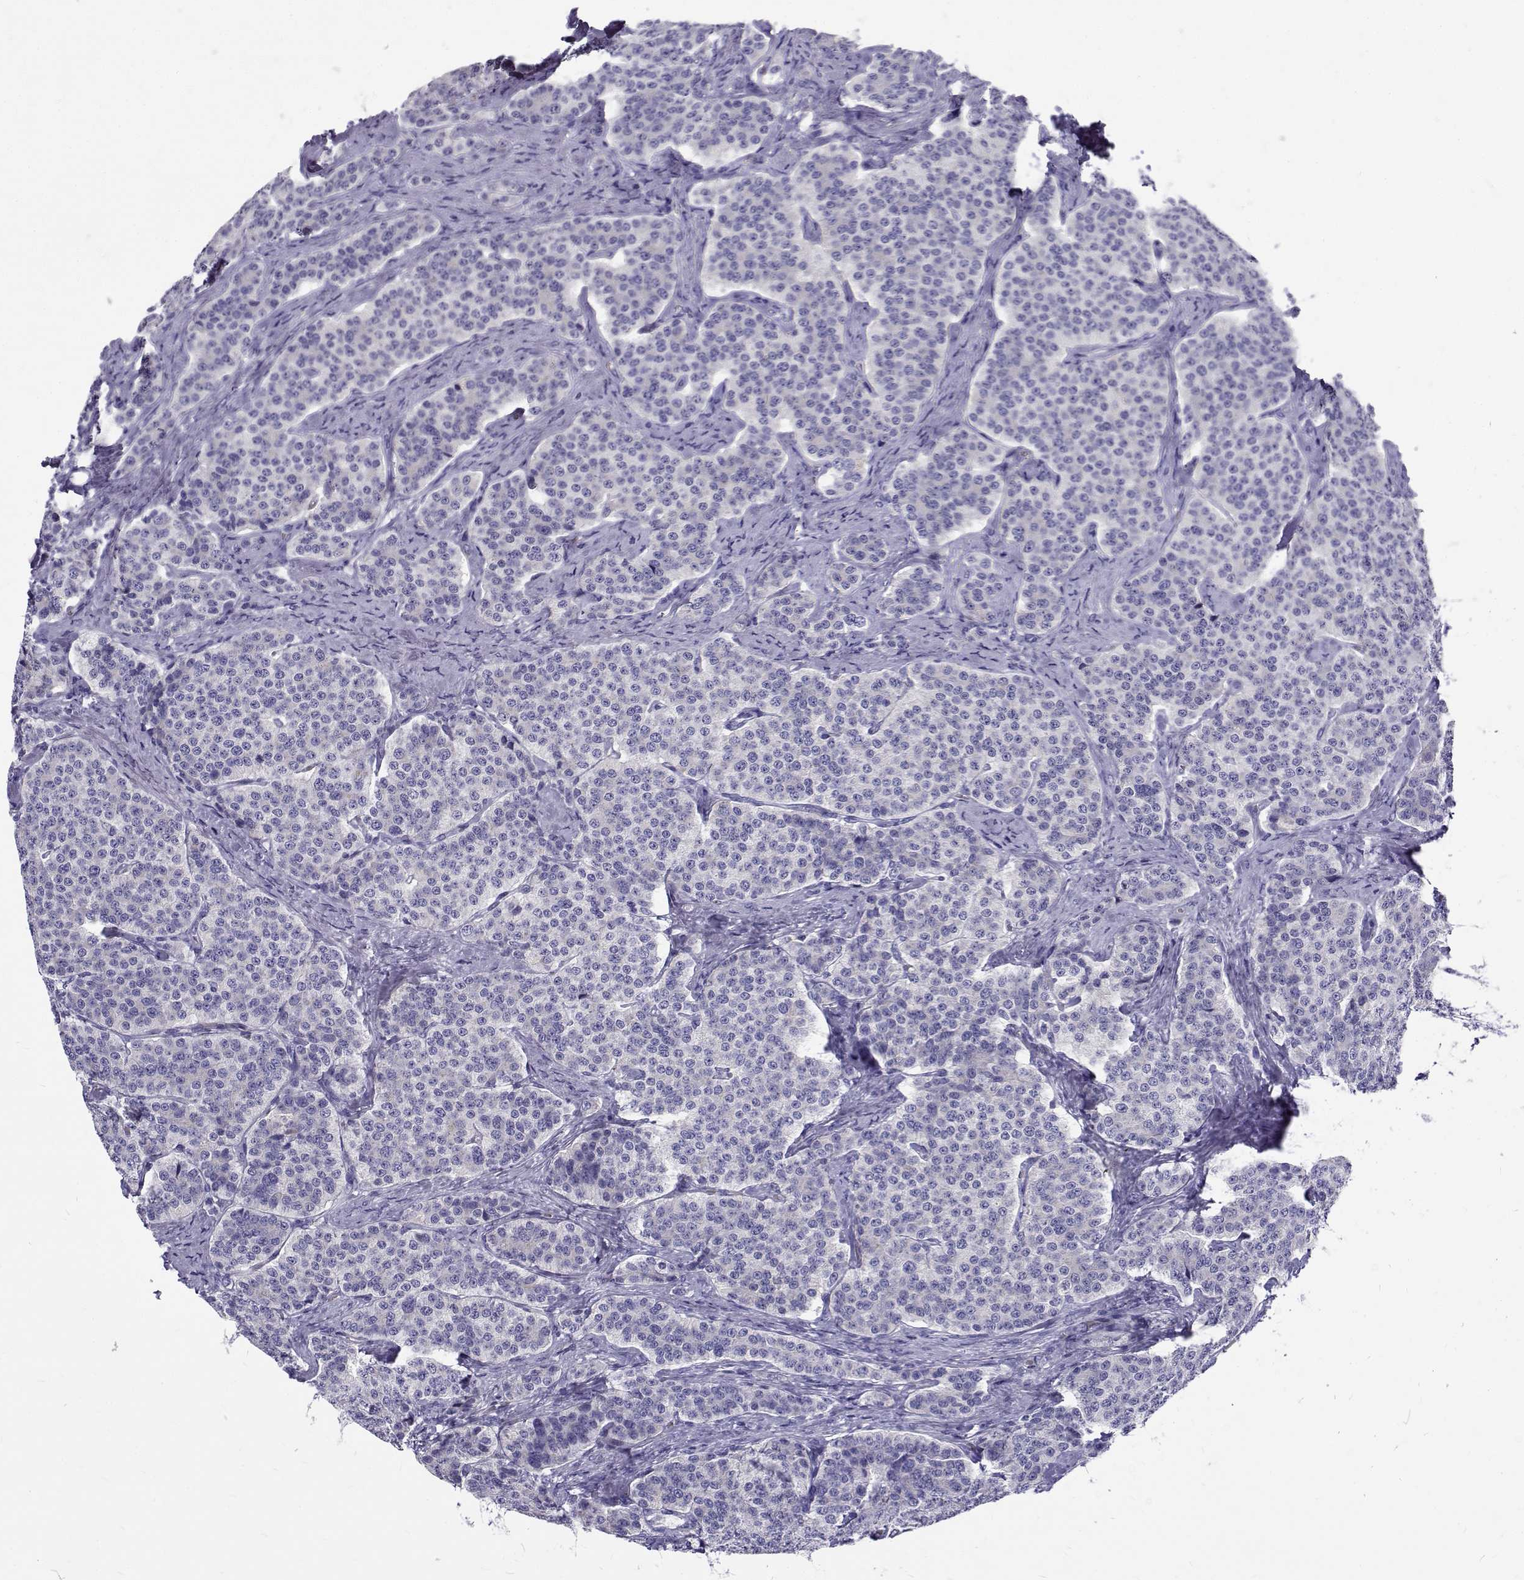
{"staining": {"intensity": "negative", "quantity": "none", "location": "none"}, "tissue": "carcinoid", "cell_type": "Tumor cells", "image_type": "cancer", "snomed": [{"axis": "morphology", "description": "Carcinoid, malignant, NOS"}, {"axis": "topography", "description": "Small intestine"}], "caption": "This photomicrograph is of carcinoid stained with immunohistochemistry (IHC) to label a protein in brown with the nuclei are counter-stained blue. There is no expression in tumor cells.", "gene": "IGSF1", "patient": {"sex": "female", "age": 58}}